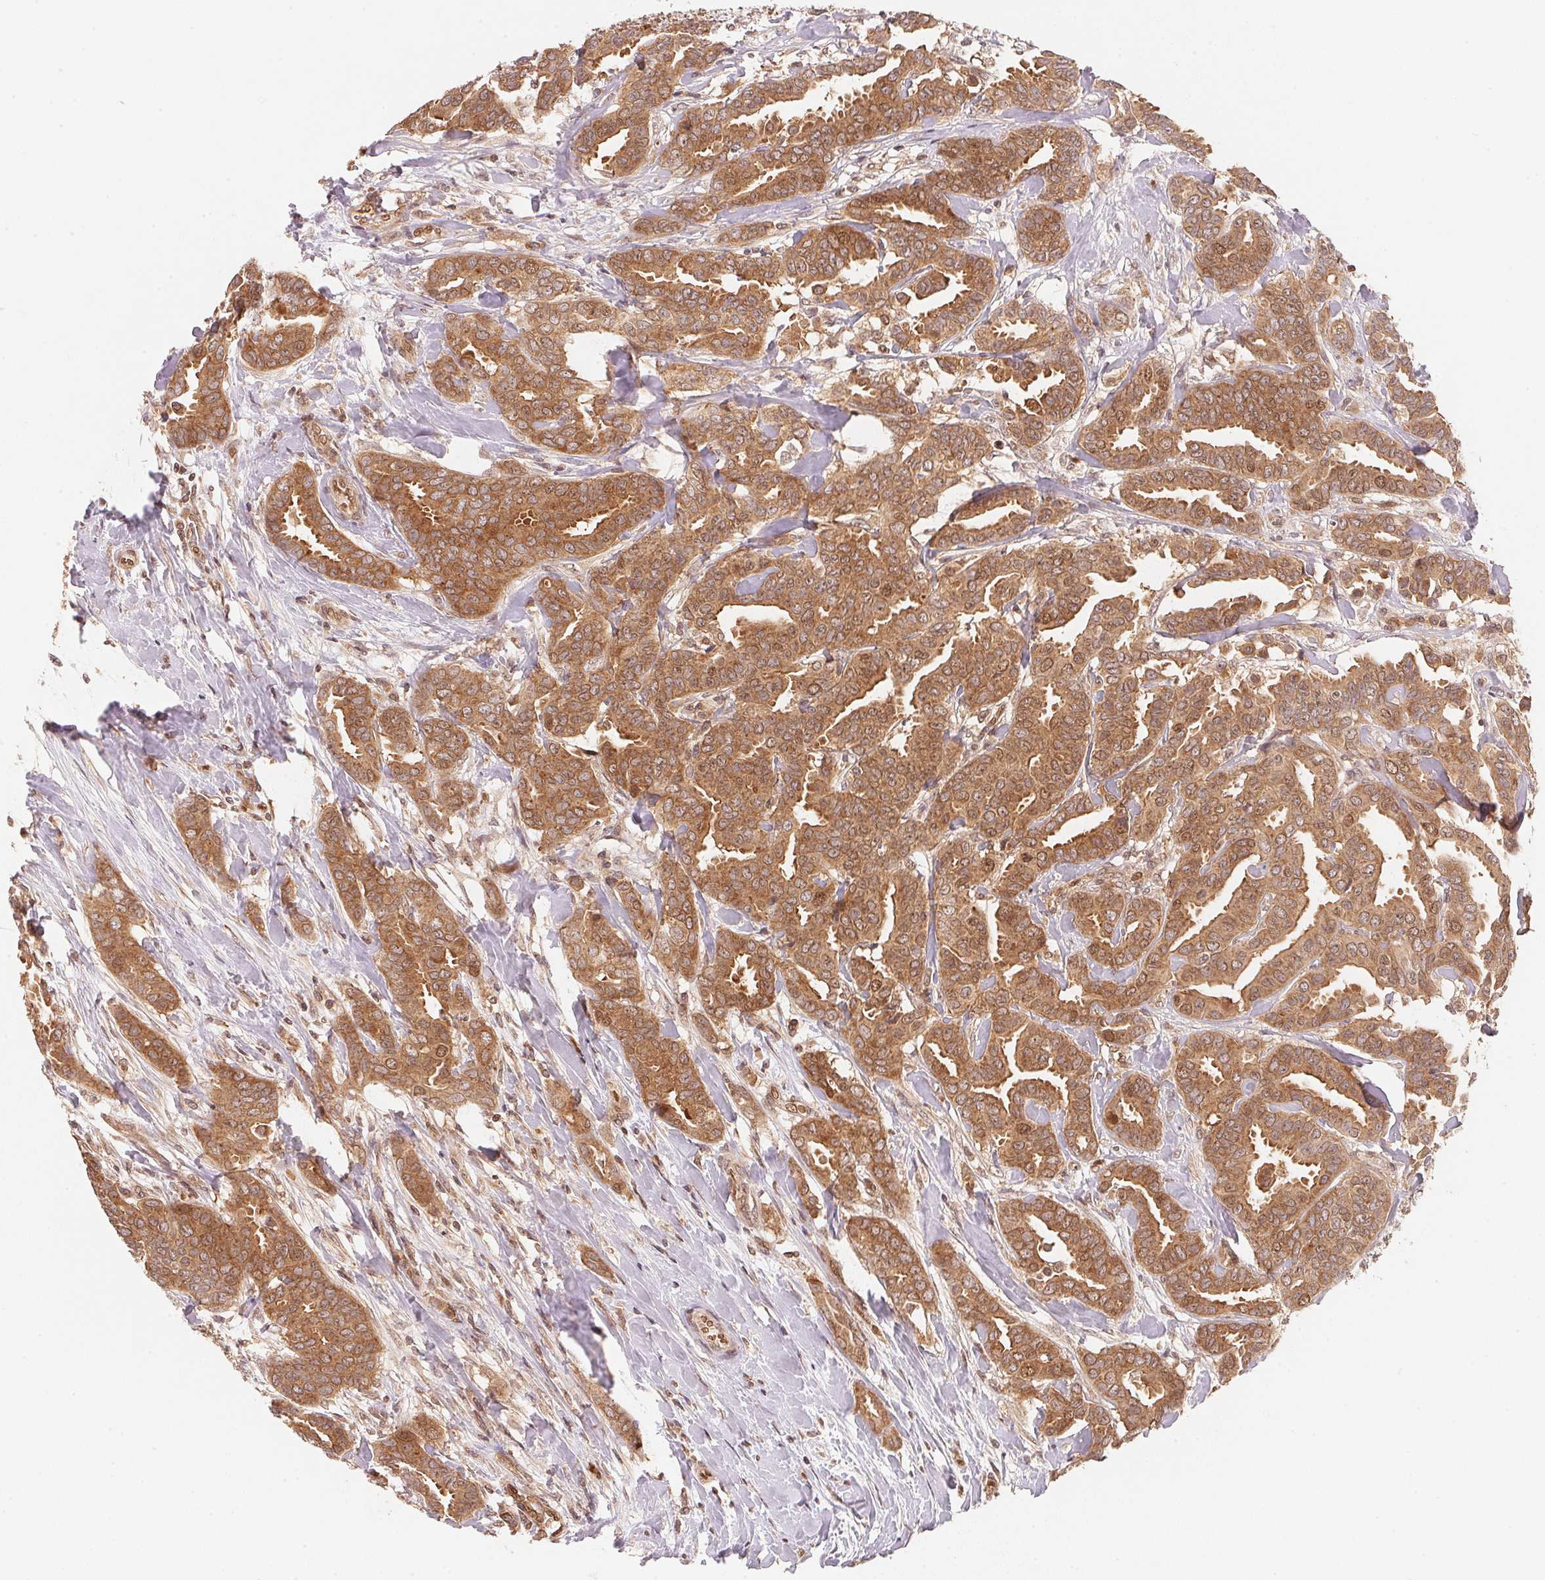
{"staining": {"intensity": "moderate", "quantity": ">75%", "location": "cytoplasmic/membranous,nuclear"}, "tissue": "breast cancer", "cell_type": "Tumor cells", "image_type": "cancer", "snomed": [{"axis": "morphology", "description": "Duct carcinoma"}, {"axis": "topography", "description": "Breast"}], "caption": "Breast cancer tissue shows moderate cytoplasmic/membranous and nuclear expression in about >75% of tumor cells, visualized by immunohistochemistry.", "gene": "CCDC102B", "patient": {"sex": "female", "age": 45}}